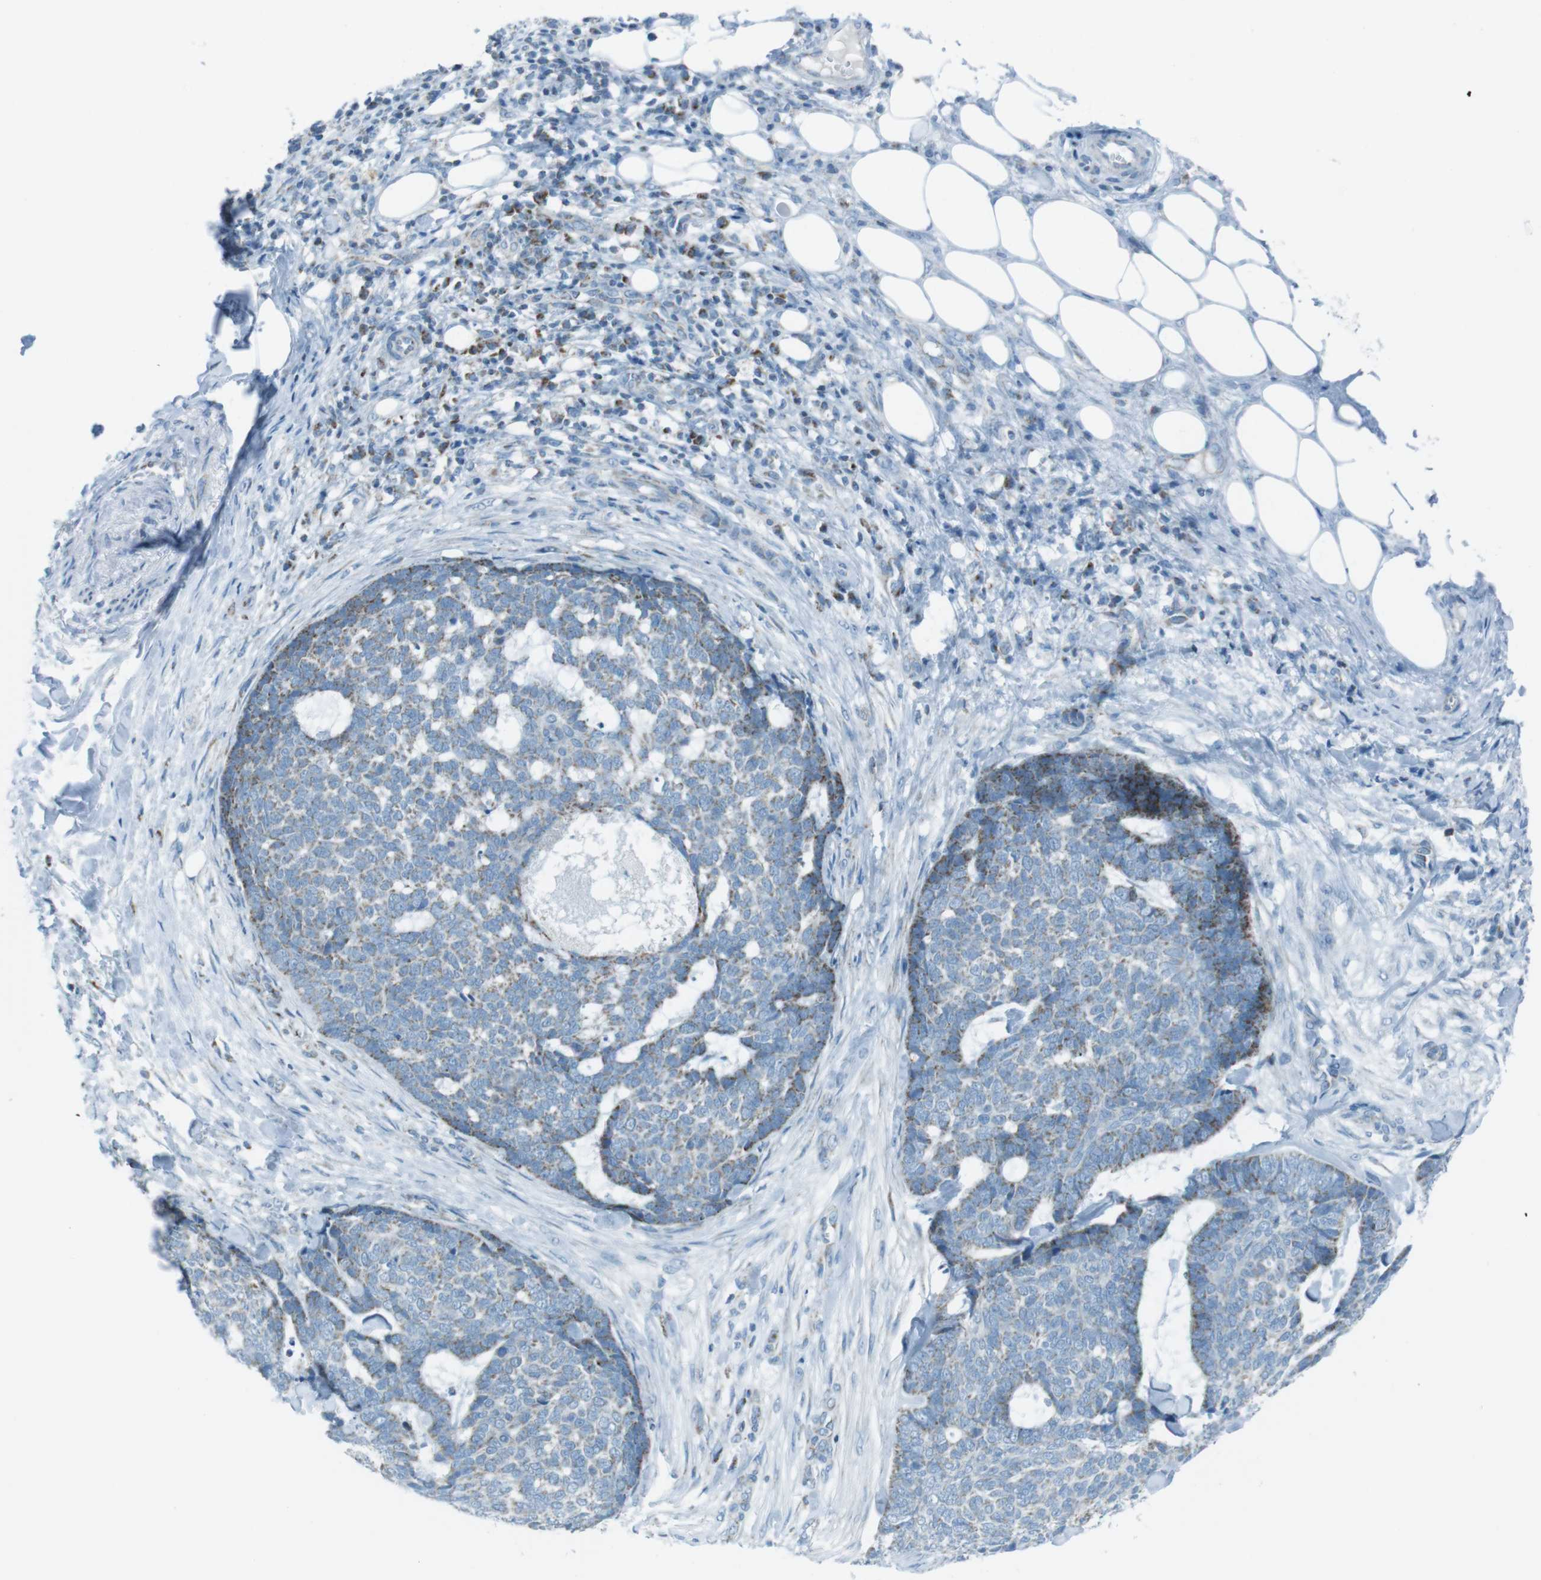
{"staining": {"intensity": "negative", "quantity": "none", "location": "none"}, "tissue": "skin cancer", "cell_type": "Tumor cells", "image_type": "cancer", "snomed": [{"axis": "morphology", "description": "Basal cell carcinoma"}, {"axis": "topography", "description": "Skin"}], "caption": "Tumor cells show no significant protein expression in skin basal cell carcinoma.", "gene": "DNAJA3", "patient": {"sex": "male", "age": 84}}